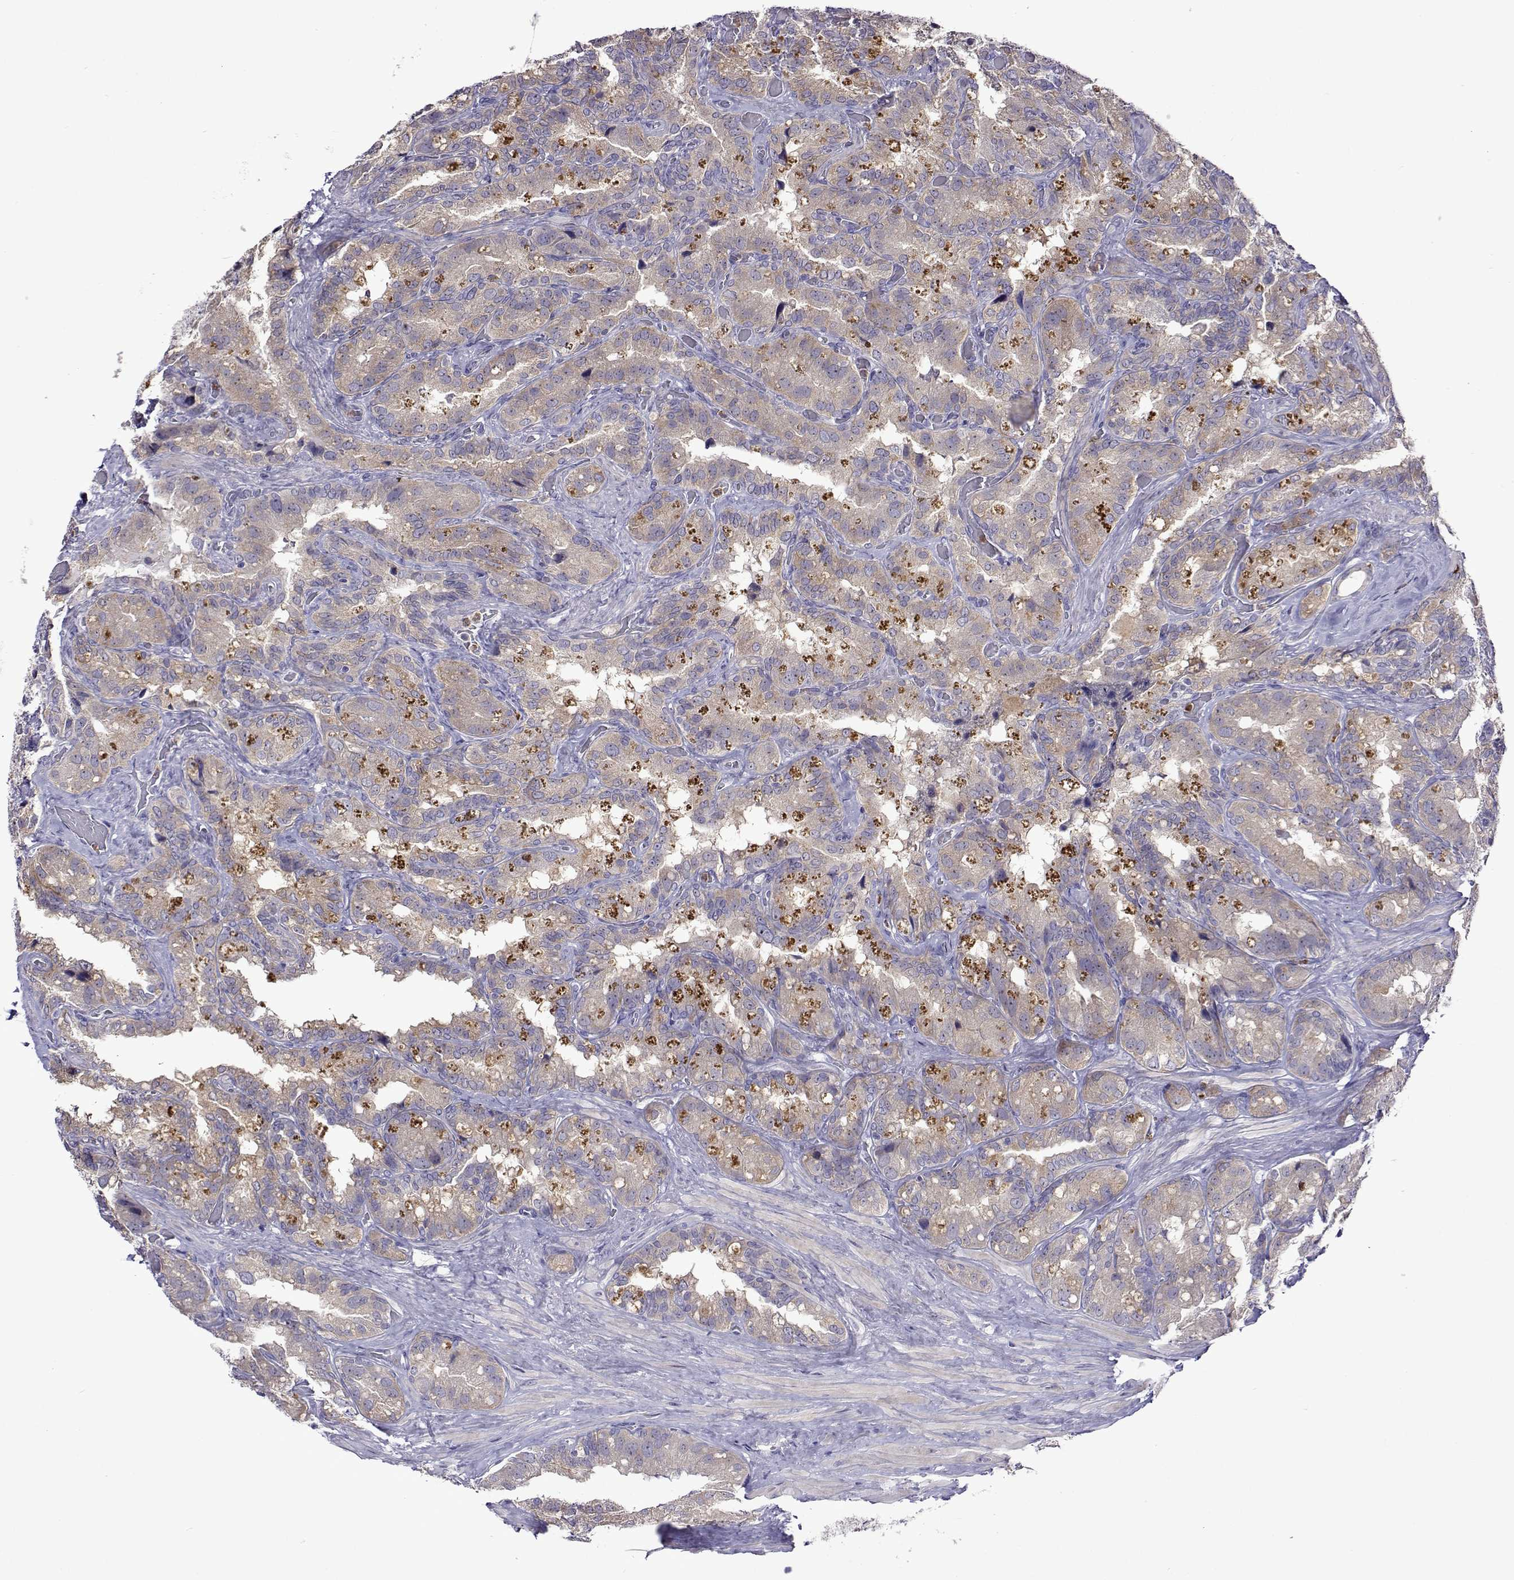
{"staining": {"intensity": "negative", "quantity": "none", "location": "none"}, "tissue": "seminal vesicle", "cell_type": "Glandular cells", "image_type": "normal", "snomed": [{"axis": "morphology", "description": "Normal tissue, NOS"}, {"axis": "topography", "description": "Seminal veicle"}], "caption": "This is an immunohistochemistry (IHC) micrograph of benign seminal vesicle. There is no positivity in glandular cells.", "gene": "SULT2A1", "patient": {"sex": "male", "age": 60}}